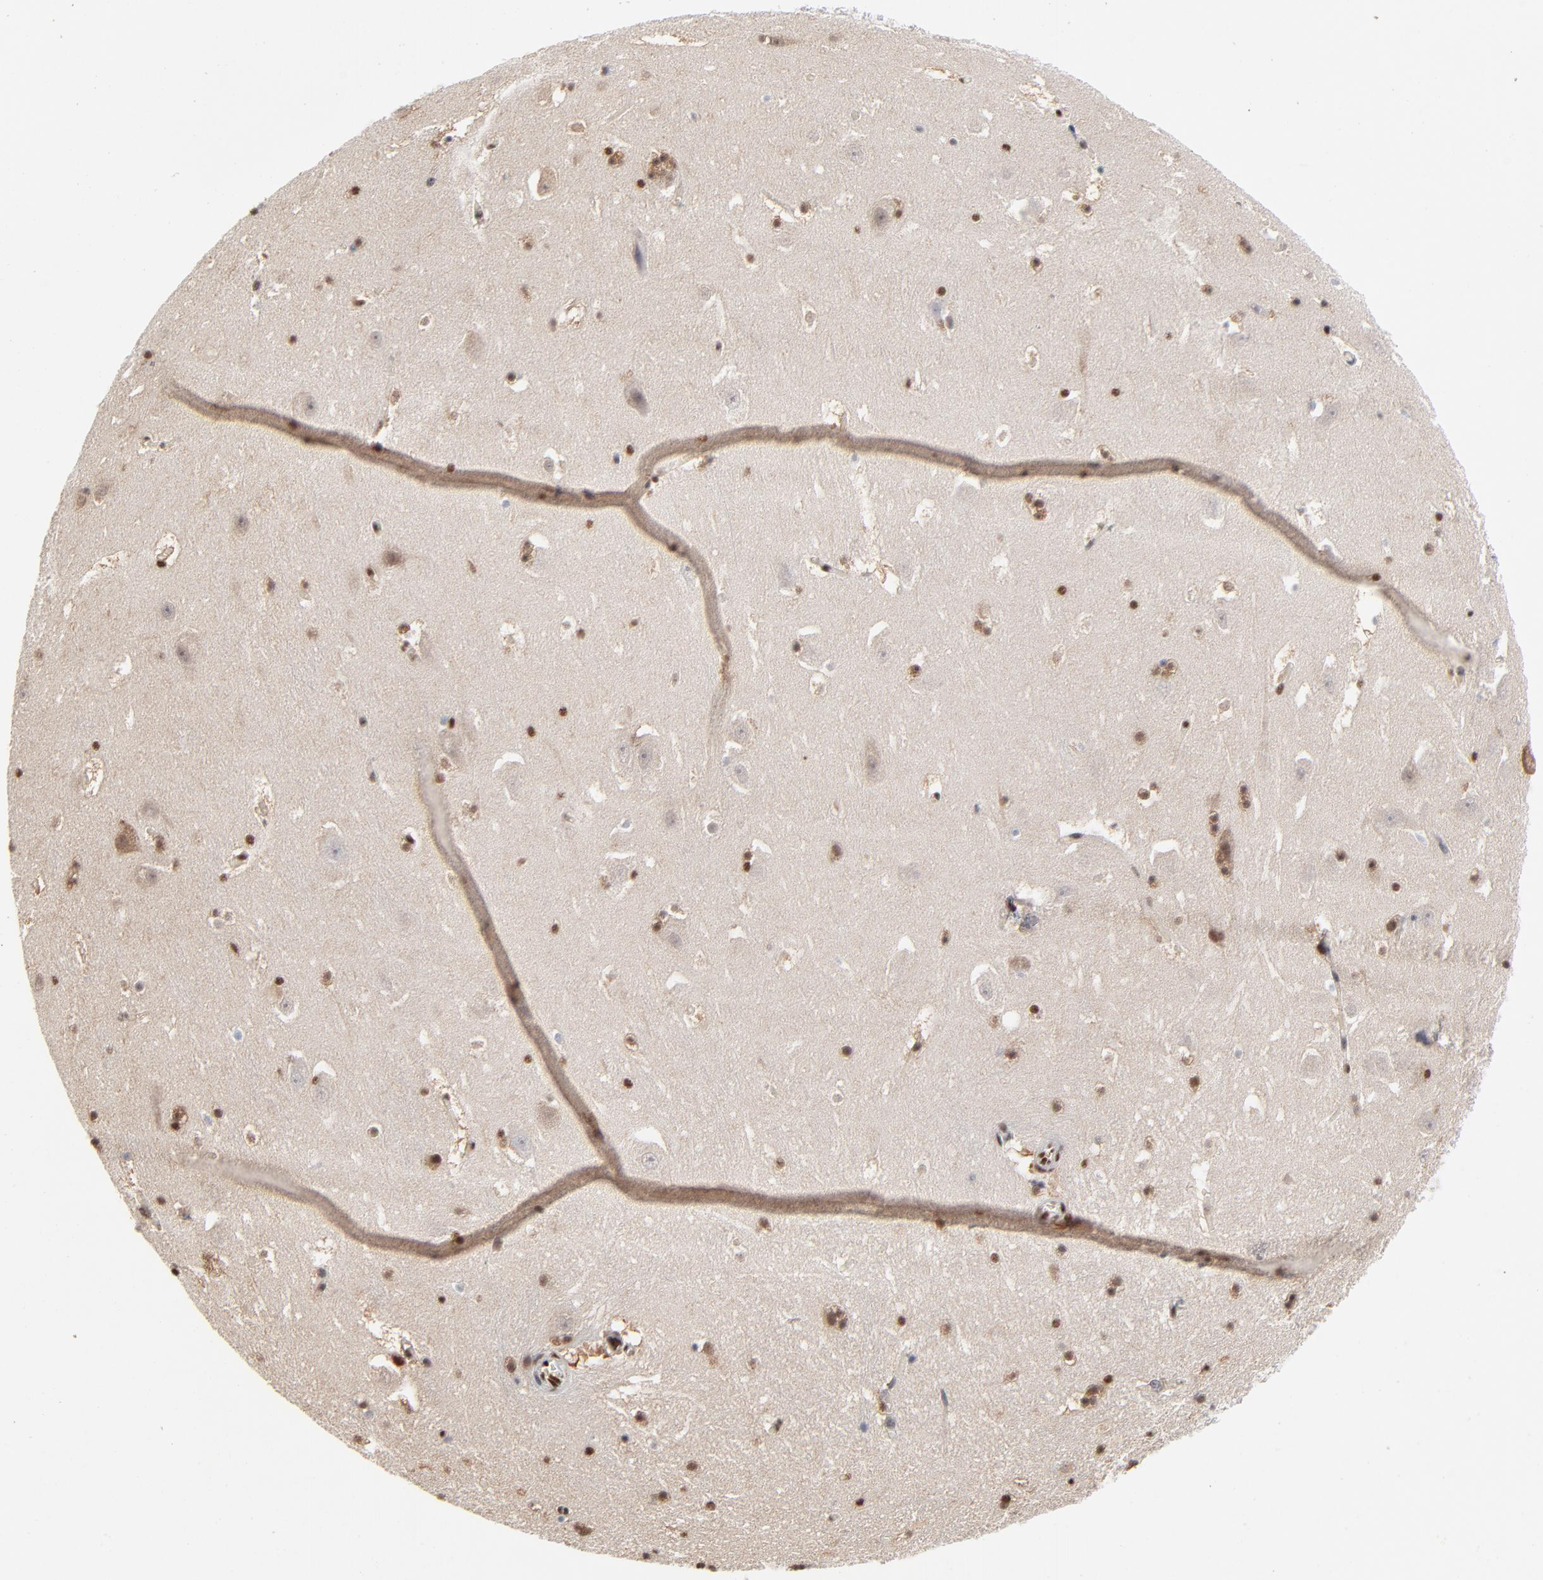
{"staining": {"intensity": "strong", "quantity": ">75%", "location": "nuclear"}, "tissue": "hippocampus", "cell_type": "Glial cells", "image_type": "normal", "snomed": [{"axis": "morphology", "description": "Normal tissue, NOS"}, {"axis": "topography", "description": "Hippocampus"}], "caption": "IHC staining of unremarkable hippocampus, which shows high levels of strong nuclear staining in about >75% of glial cells indicating strong nuclear protein positivity. The staining was performed using DAB (brown) for protein detection and nuclei were counterstained in hematoxylin (blue).", "gene": "CREB1", "patient": {"sex": "male", "age": 45}}